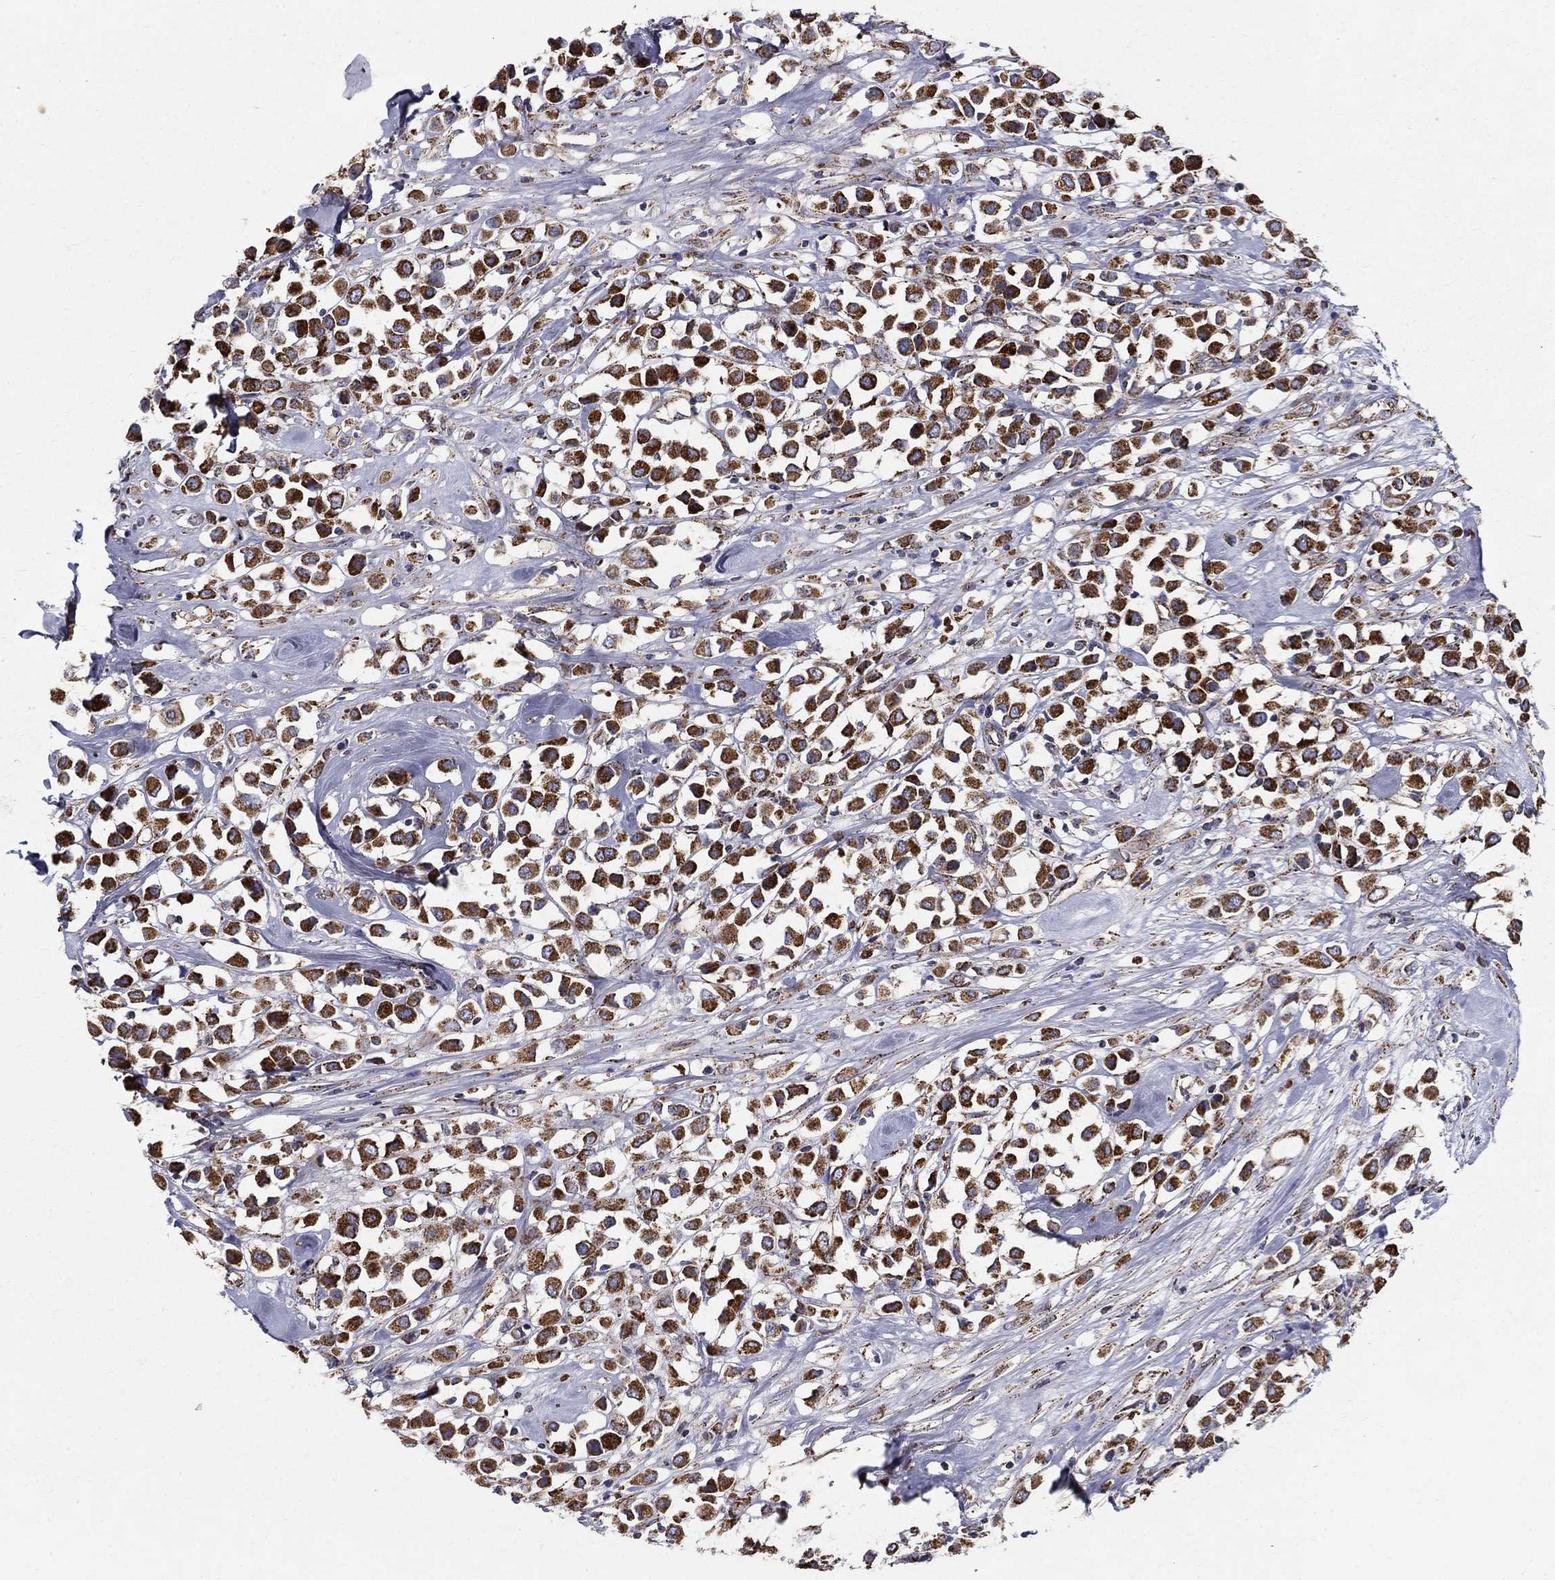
{"staining": {"intensity": "strong", "quantity": ">75%", "location": "cytoplasmic/membranous"}, "tissue": "breast cancer", "cell_type": "Tumor cells", "image_type": "cancer", "snomed": [{"axis": "morphology", "description": "Duct carcinoma"}, {"axis": "topography", "description": "Breast"}], "caption": "Breast cancer stained for a protein exhibits strong cytoplasmic/membranous positivity in tumor cells.", "gene": "GCSH", "patient": {"sex": "female", "age": 61}}